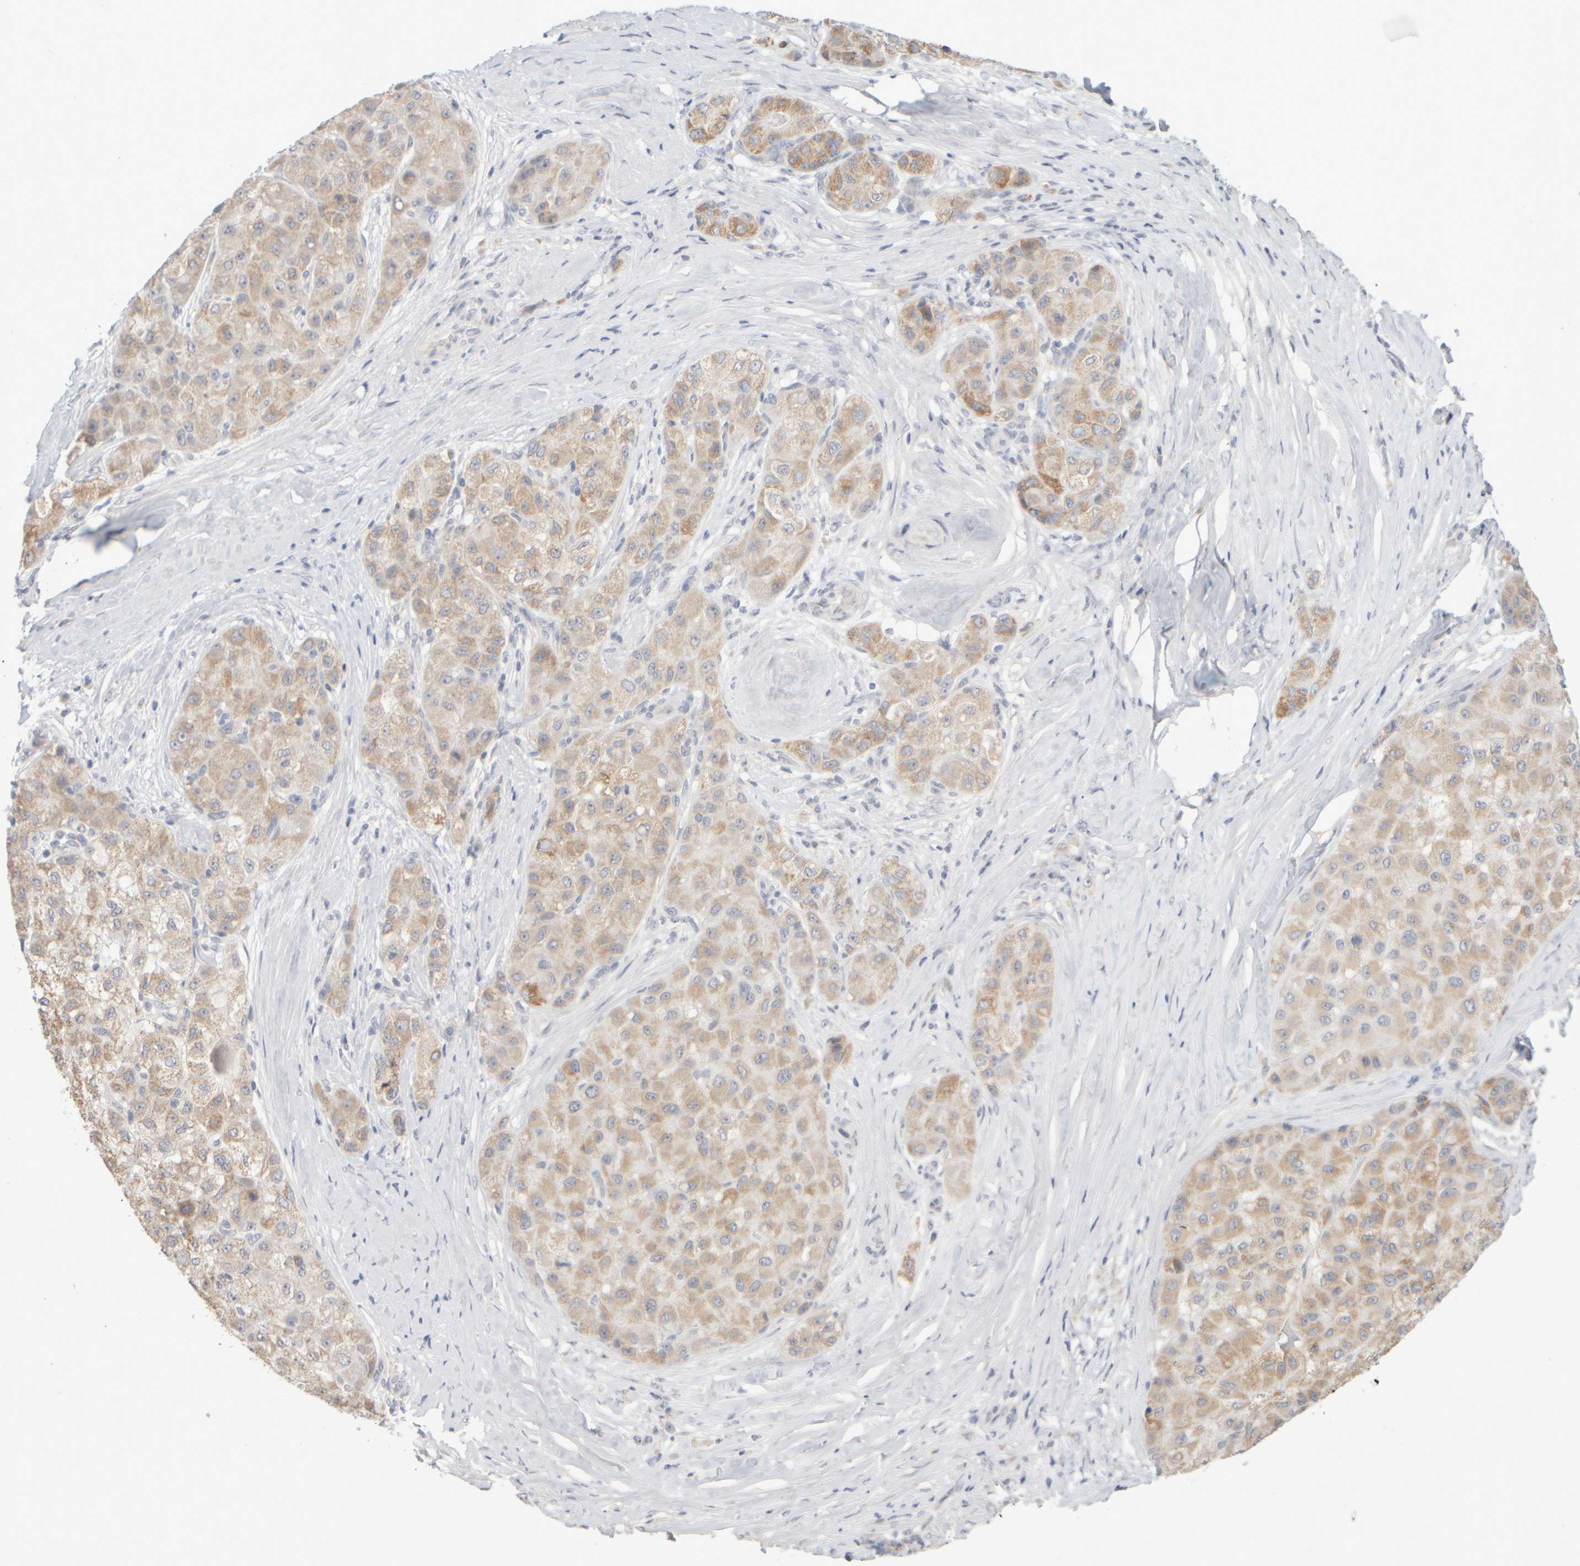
{"staining": {"intensity": "weak", "quantity": ">75%", "location": "cytoplasmic/membranous"}, "tissue": "liver cancer", "cell_type": "Tumor cells", "image_type": "cancer", "snomed": [{"axis": "morphology", "description": "Carcinoma, Hepatocellular, NOS"}, {"axis": "topography", "description": "Liver"}], "caption": "Immunohistochemical staining of human liver cancer (hepatocellular carcinoma) shows low levels of weak cytoplasmic/membranous protein expression in approximately >75% of tumor cells.", "gene": "ZNF112", "patient": {"sex": "male", "age": 80}}